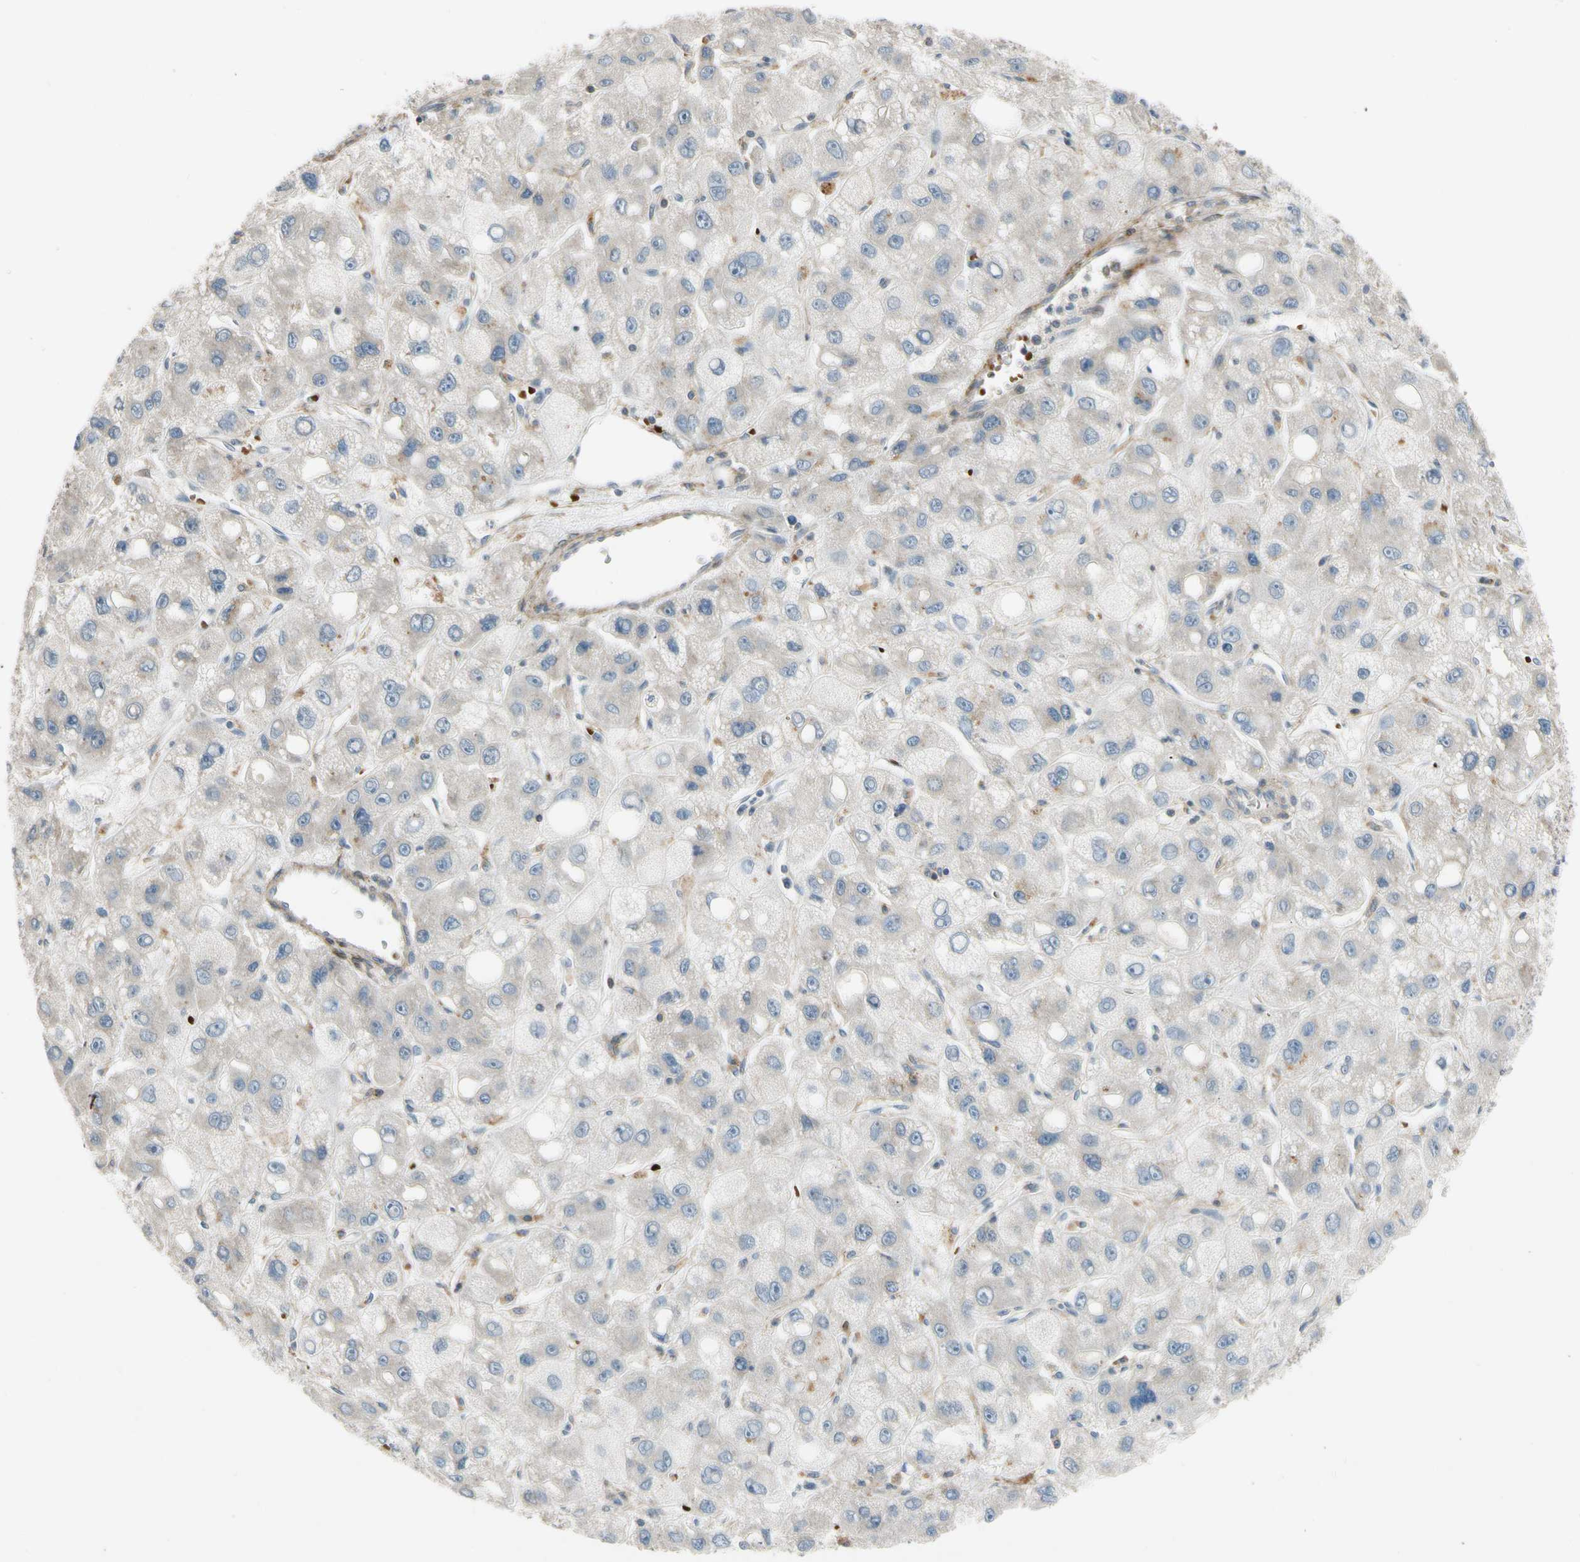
{"staining": {"intensity": "negative", "quantity": "none", "location": "none"}, "tissue": "liver cancer", "cell_type": "Tumor cells", "image_type": "cancer", "snomed": [{"axis": "morphology", "description": "Carcinoma, Hepatocellular, NOS"}, {"axis": "topography", "description": "Liver"}], "caption": "Liver cancer was stained to show a protein in brown. There is no significant staining in tumor cells. (Immunohistochemistry (ihc), brightfield microscopy, high magnification).", "gene": "MST1R", "patient": {"sex": "male", "age": 55}}